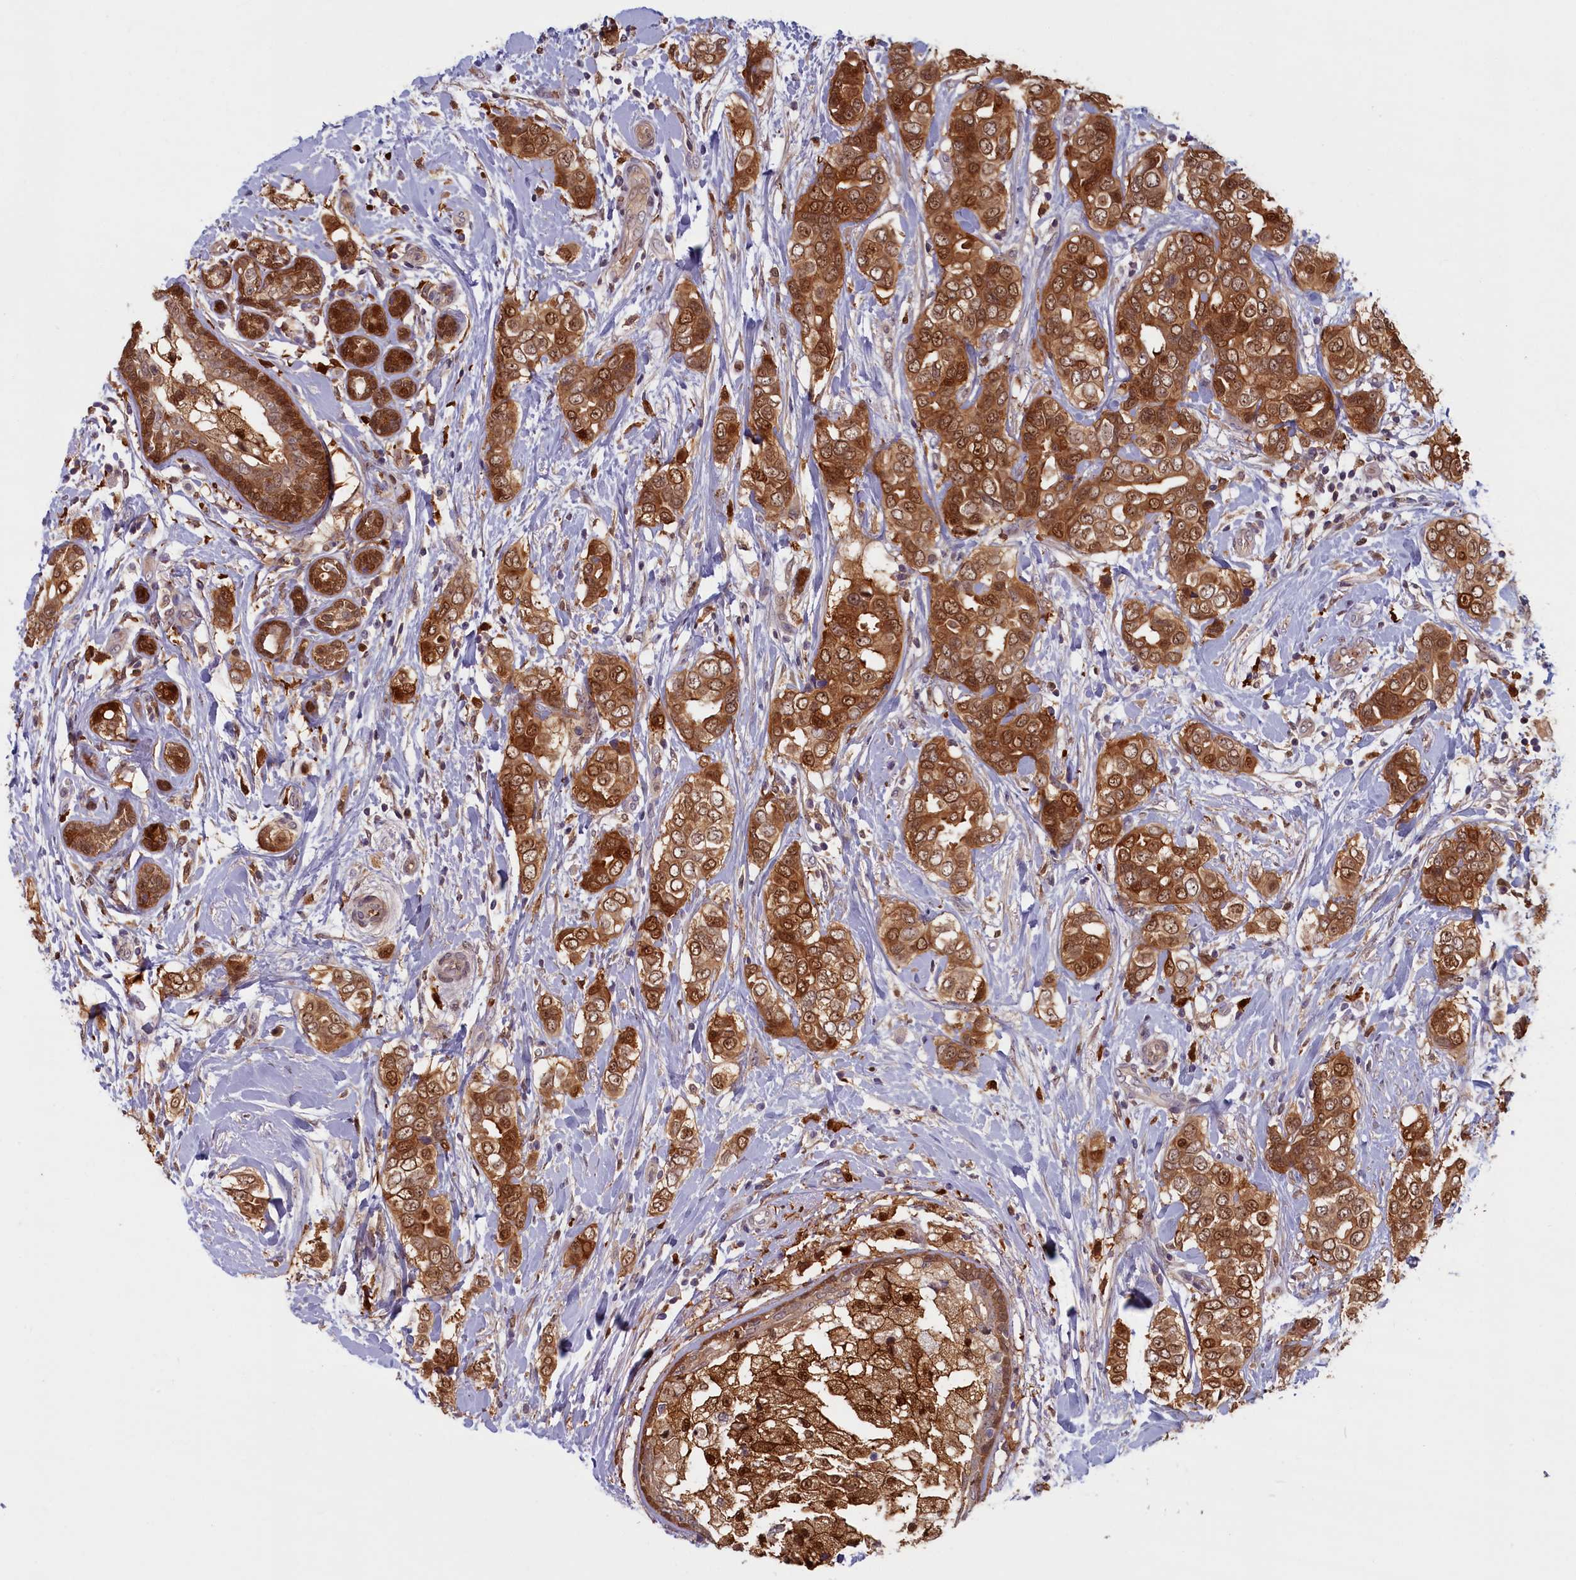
{"staining": {"intensity": "strong", "quantity": ">75%", "location": "cytoplasmic/membranous,nuclear"}, "tissue": "breast cancer", "cell_type": "Tumor cells", "image_type": "cancer", "snomed": [{"axis": "morphology", "description": "Lobular carcinoma"}, {"axis": "topography", "description": "Breast"}], "caption": "Protein expression analysis of lobular carcinoma (breast) reveals strong cytoplasmic/membranous and nuclear positivity in about >75% of tumor cells.", "gene": "BLVRB", "patient": {"sex": "female", "age": 51}}